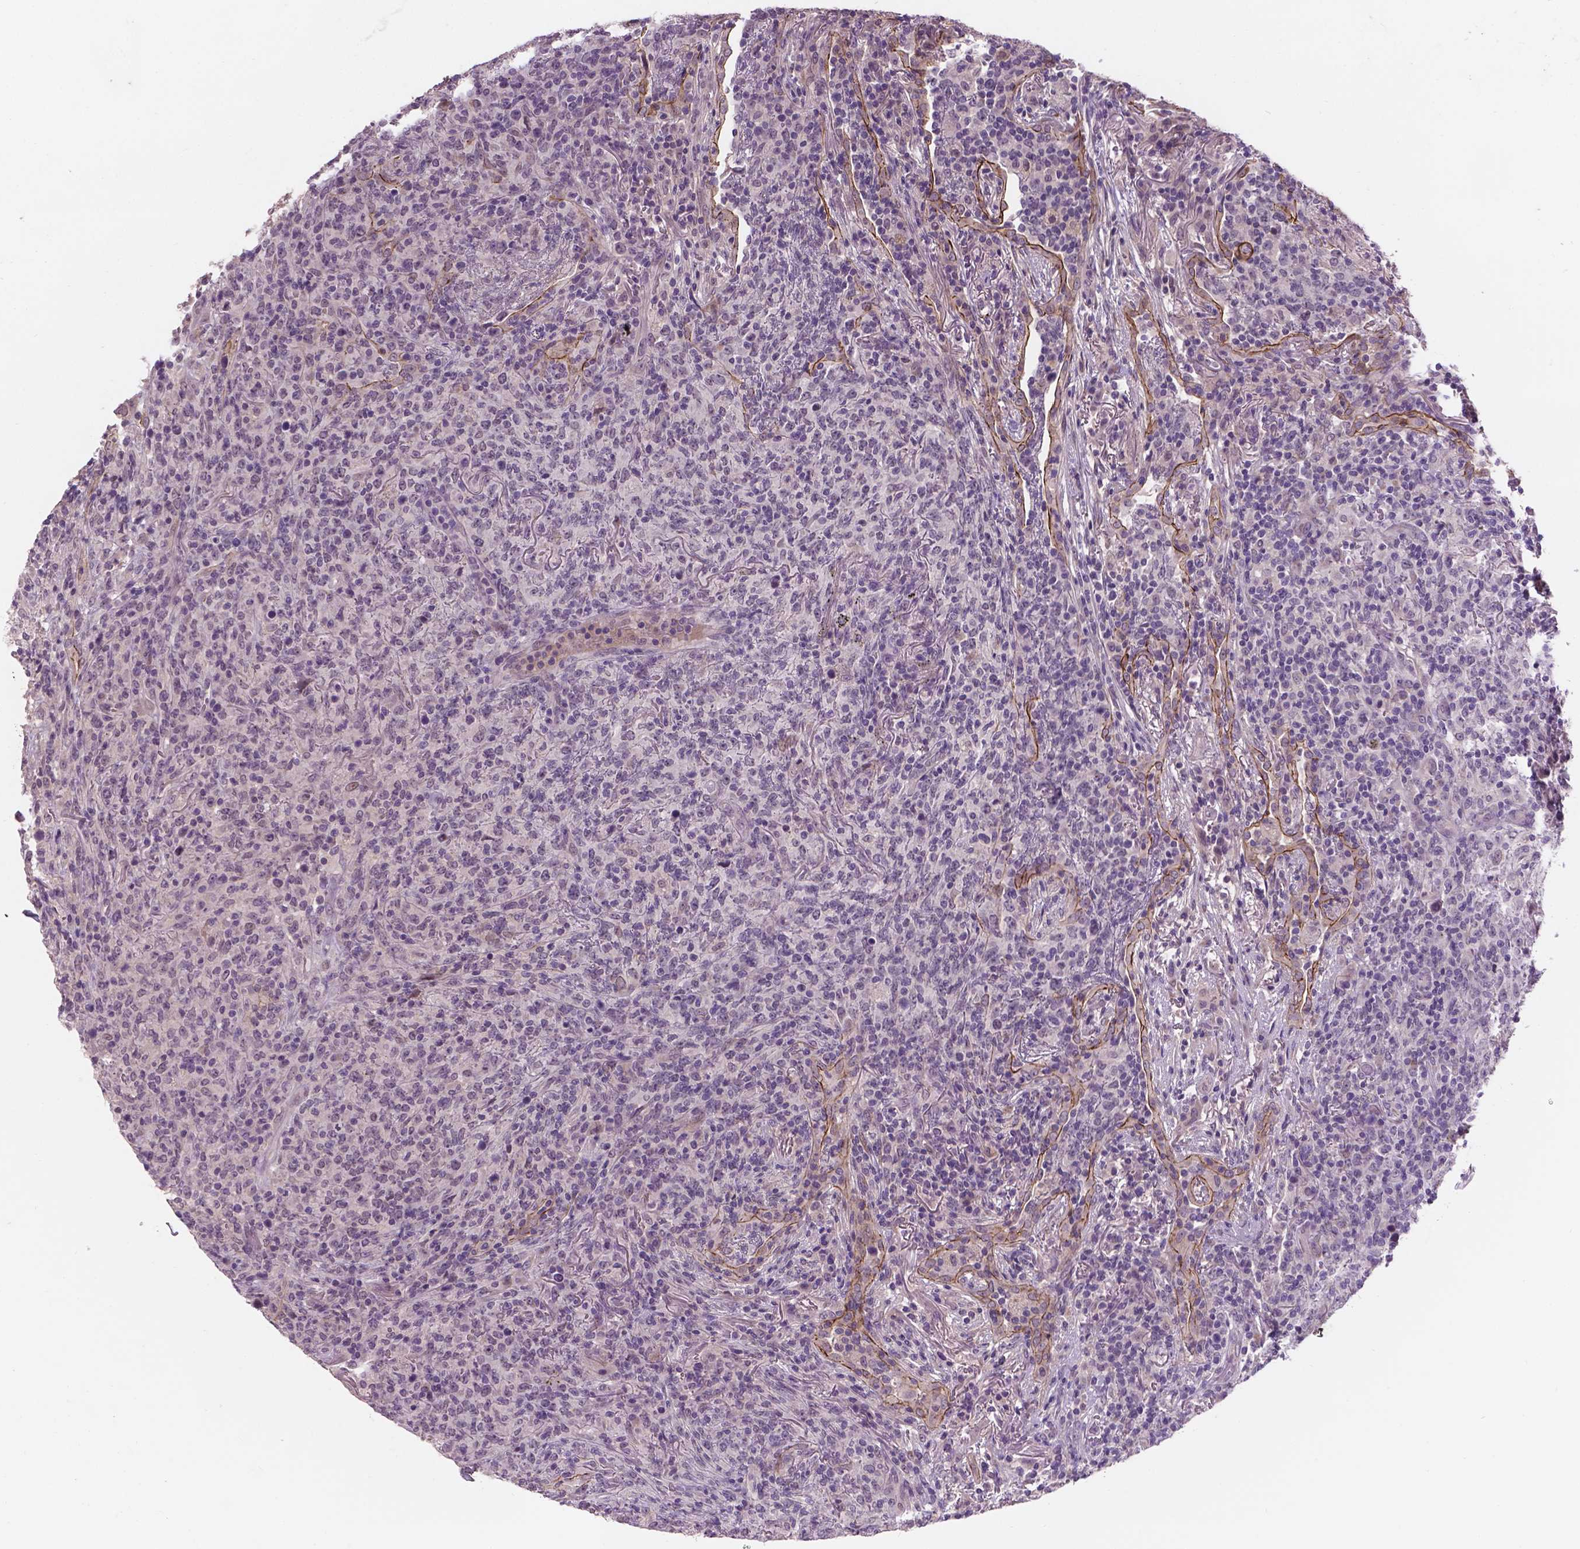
{"staining": {"intensity": "negative", "quantity": "none", "location": "none"}, "tissue": "lymphoma", "cell_type": "Tumor cells", "image_type": "cancer", "snomed": [{"axis": "morphology", "description": "Malignant lymphoma, non-Hodgkin's type, High grade"}, {"axis": "topography", "description": "Lung"}], "caption": "The image demonstrates no significant staining in tumor cells of lymphoma.", "gene": "GXYLT2", "patient": {"sex": "male", "age": 79}}